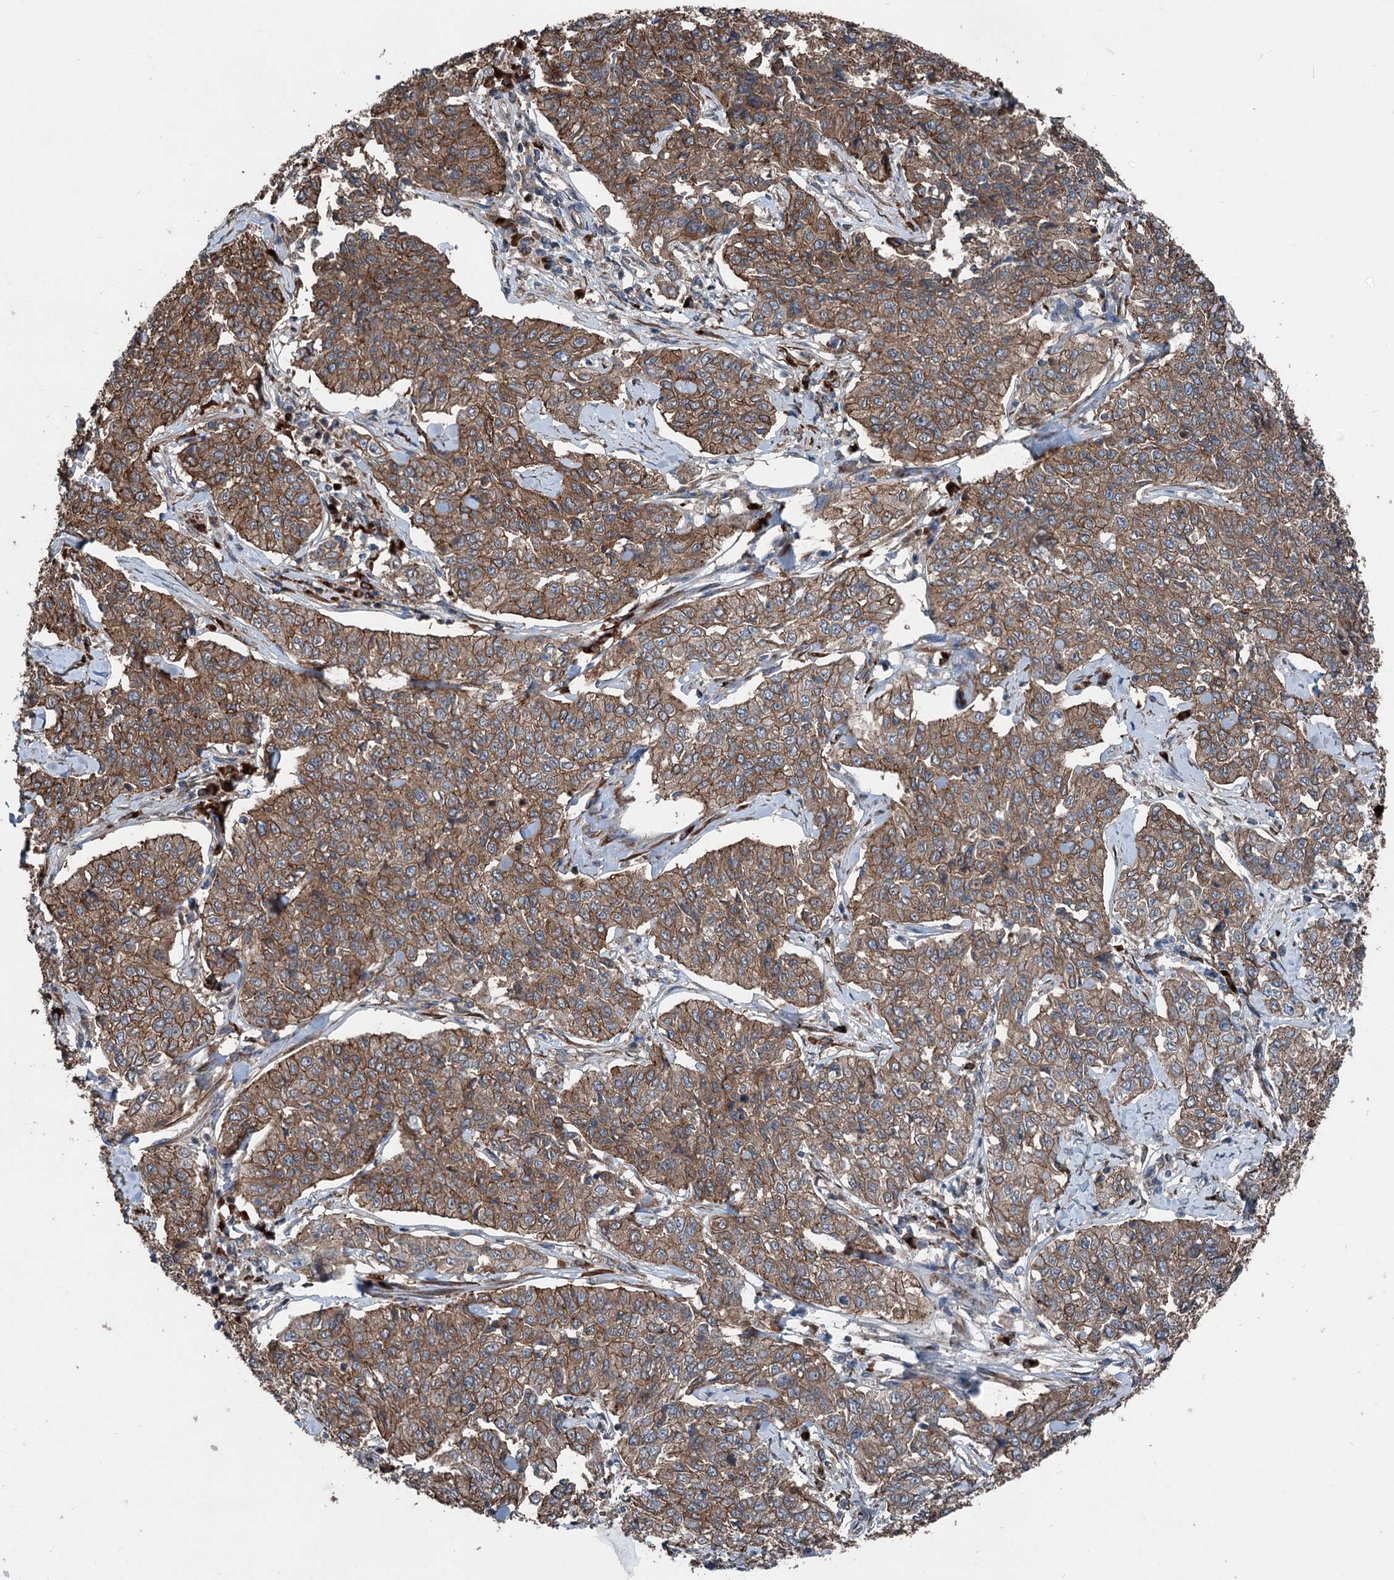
{"staining": {"intensity": "moderate", "quantity": ">75%", "location": "cytoplasmic/membranous"}, "tissue": "cervical cancer", "cell_type": "Tumor cells", "image_type": "cancer", "snomed": [{"axis": "morphology", "description": "Squamous cell carcinoma, NOS"}, {"axis": "topography", "description": "Cervix"}], "caption": "Cervical cancer stained with DAB (3,3'-diaminobenzidine) immunohistochemistry (IHC) exhibits medium levels of moderate cytoplasmic/membranous expression in approximately >75% of tumor cells.", "gene": "CALCOCO1", "patient": {"sex": "female", "age": 35}}